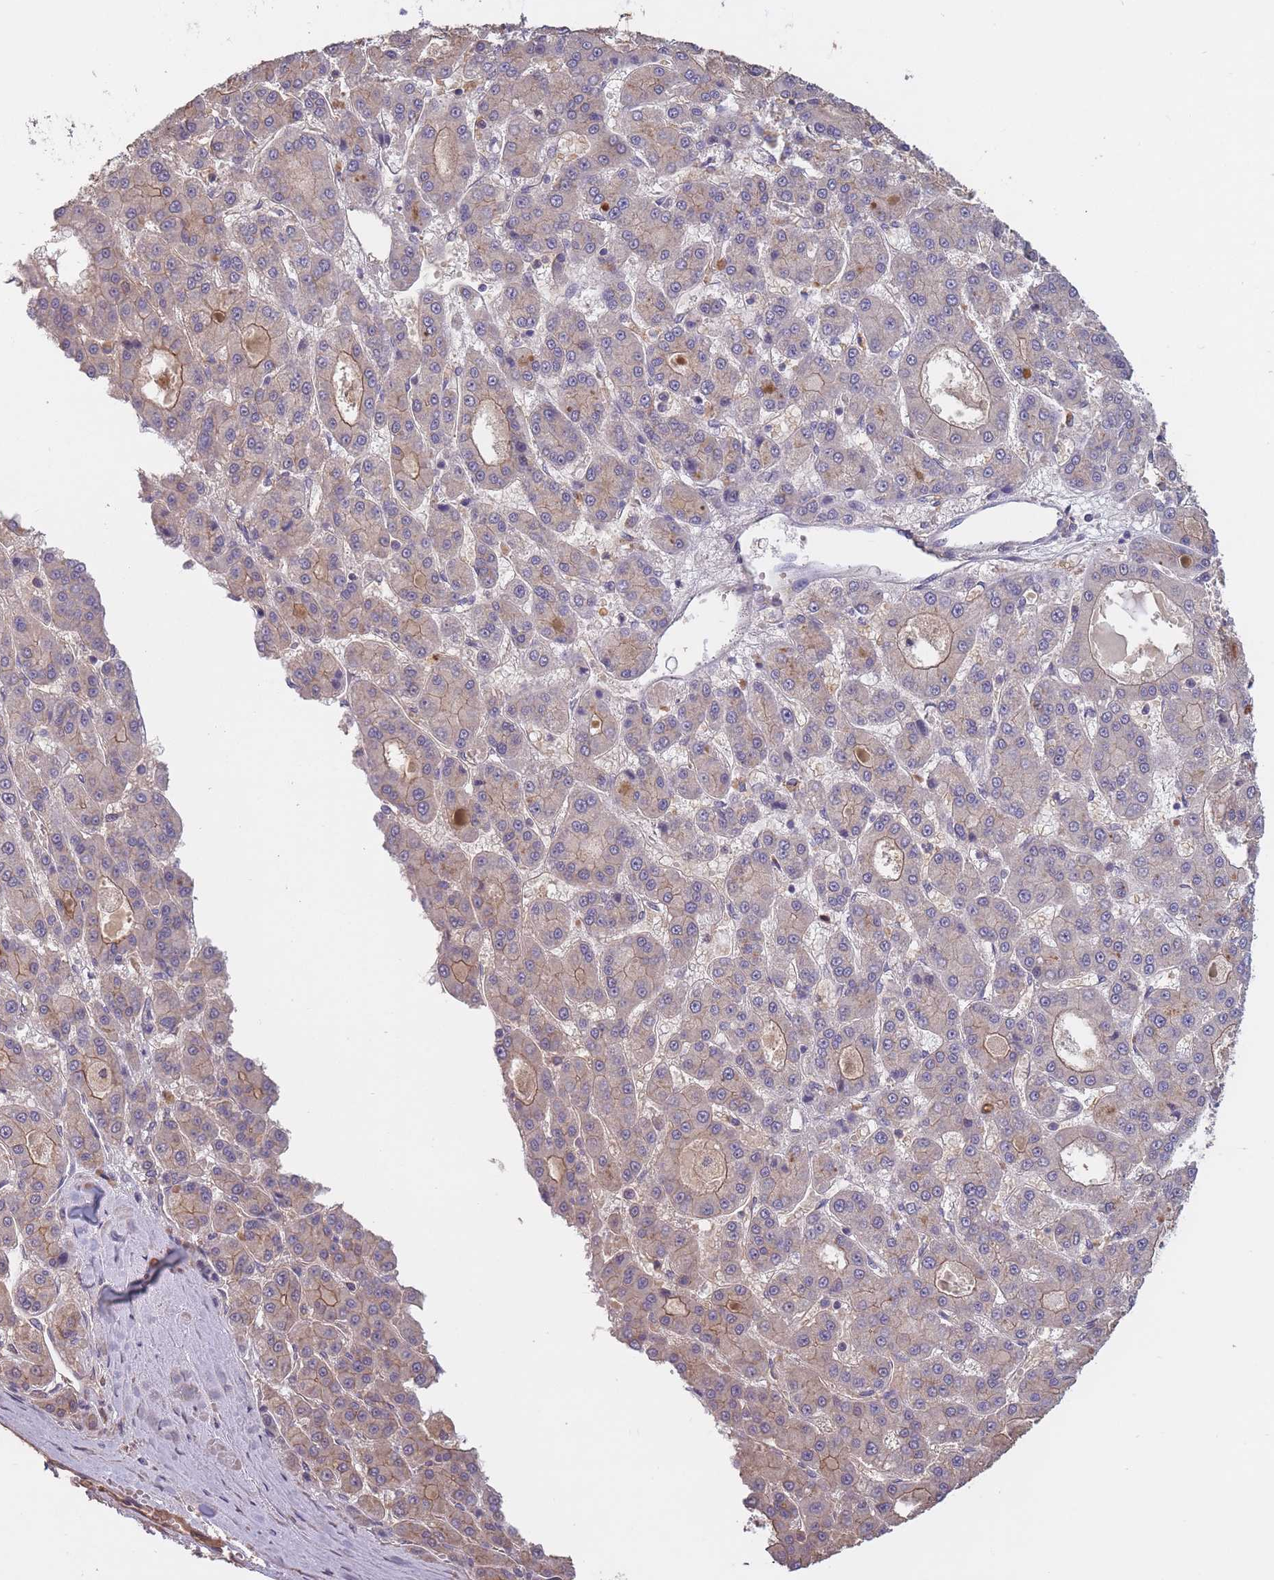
{"staining": {"intensity": "weak", "quantity": "<25%", "location": "cytoplasmic/membranous"}, "tissue": "liver cancer", "cell_type": "Tumor cells", "image_type": "cancer", "snomed": [{"axis": "morphology", "description": "Carcinoma, Hepatocellular, NOS"}, {"axis": "topography", "description": "Liver"}], "caption": "Hepatocellular carcinoma (liver) stained for a protein using IHC reveals no expression tumor cells.", "gene": "KIAA1755", "patient": {"sex": "male", "age": 70}}